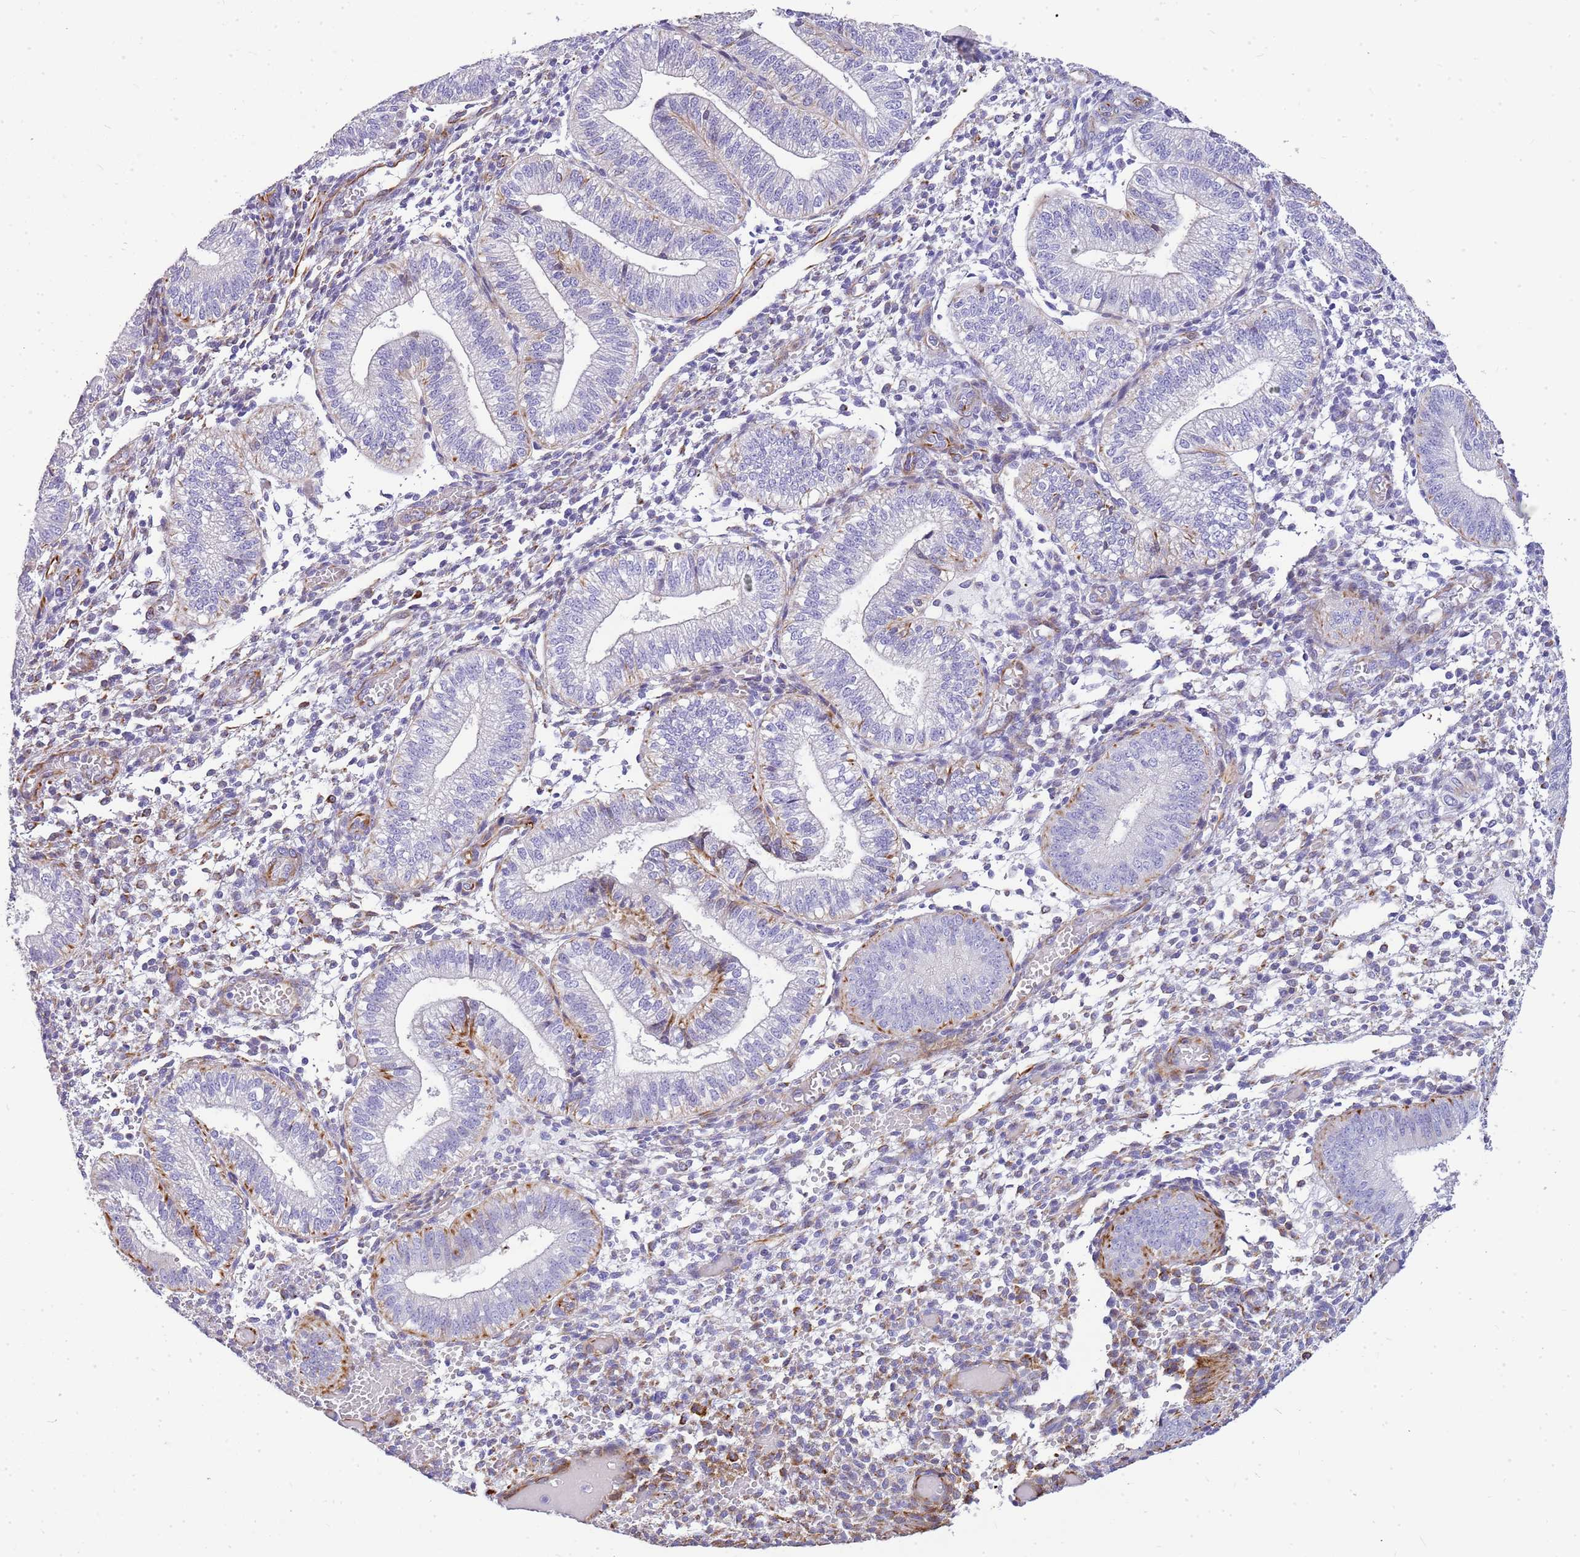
{"staining": {"intensity": "moderate", "quantity": "25%-75%", "location": "cytoplasmic/membranous"}, "tissue": "endometrium", "cell_type": "Cells in endometrial stroma", "image_type": "normal", "snomed": [{"axis": "morphology", "description": "Normal tissue, NOS"}, {"axis": "topography", "description": "Endometrium"}], "caption": "Immunohistochemical staining of unremarkable human endometrium demonstrates medium levels of moderate cytoplasmic/membranous positivity in approximately 25%-75% of cells in endometrial stroma.", "gene": "ZDHHC1", "patient": {"sex": "female", "age": 34}}